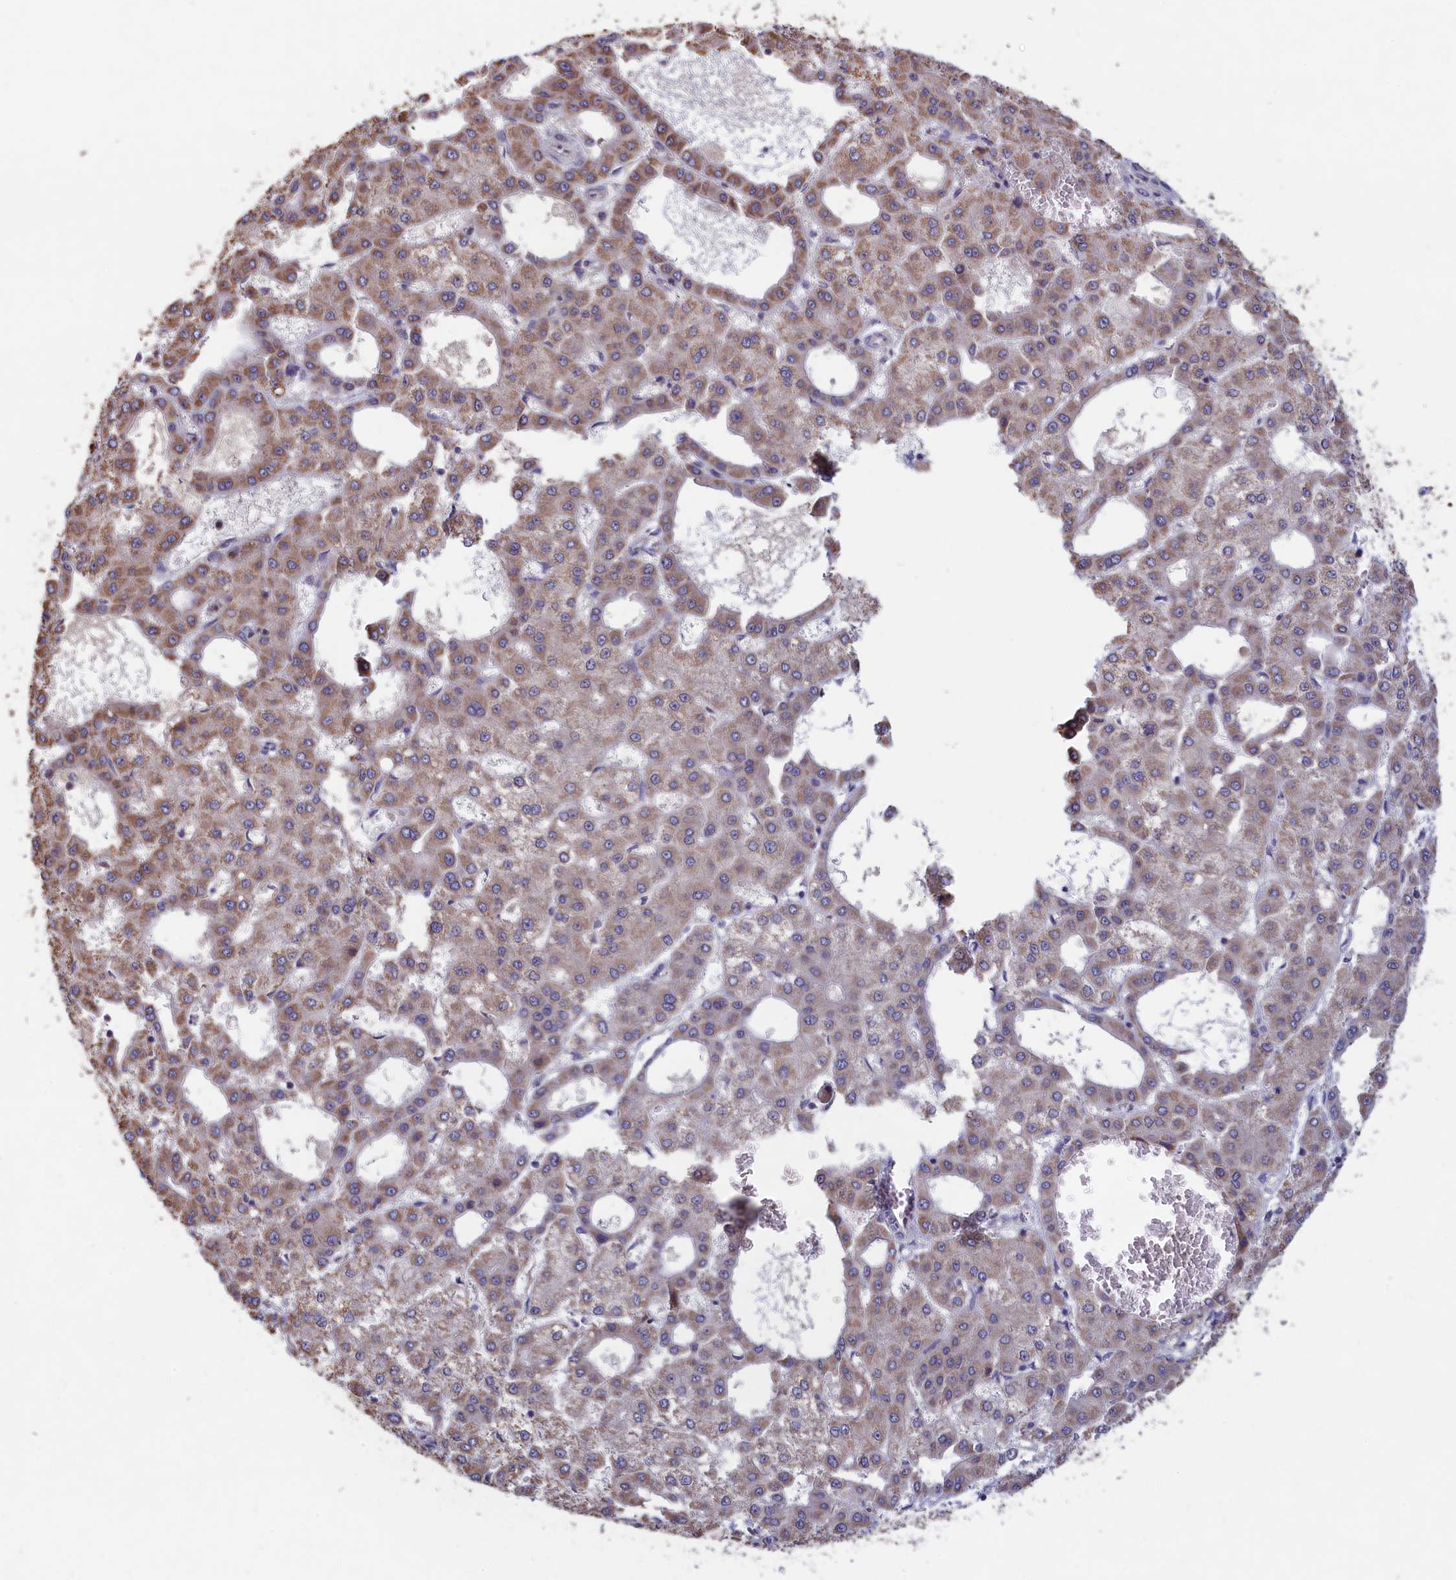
{"staining": {"intensity": "moderate", "quantity": ">75%", "location": "cytoplasmic/membranous"}, "tissue": "liver cancer", "cell_type": "Tumor cells", "image_type": "cancer", "snomed": [{"axis": "morphology", "description": "Carcinoma, Hepatocellular, NOS"}, {"axis": "topography", "description": "Liver"}], "caption": "Brown immunohistochemical staining in human liver cancer shows moderate cytoplasmic/membranous expression in about >75% of tumor cells. (DAB (3,3'-diaminobenzidine) IHC, brown staining for protein, blue staining for nuclei).", "gene": "ZNF816", "patient": {"sex": "male", "age": 47}}